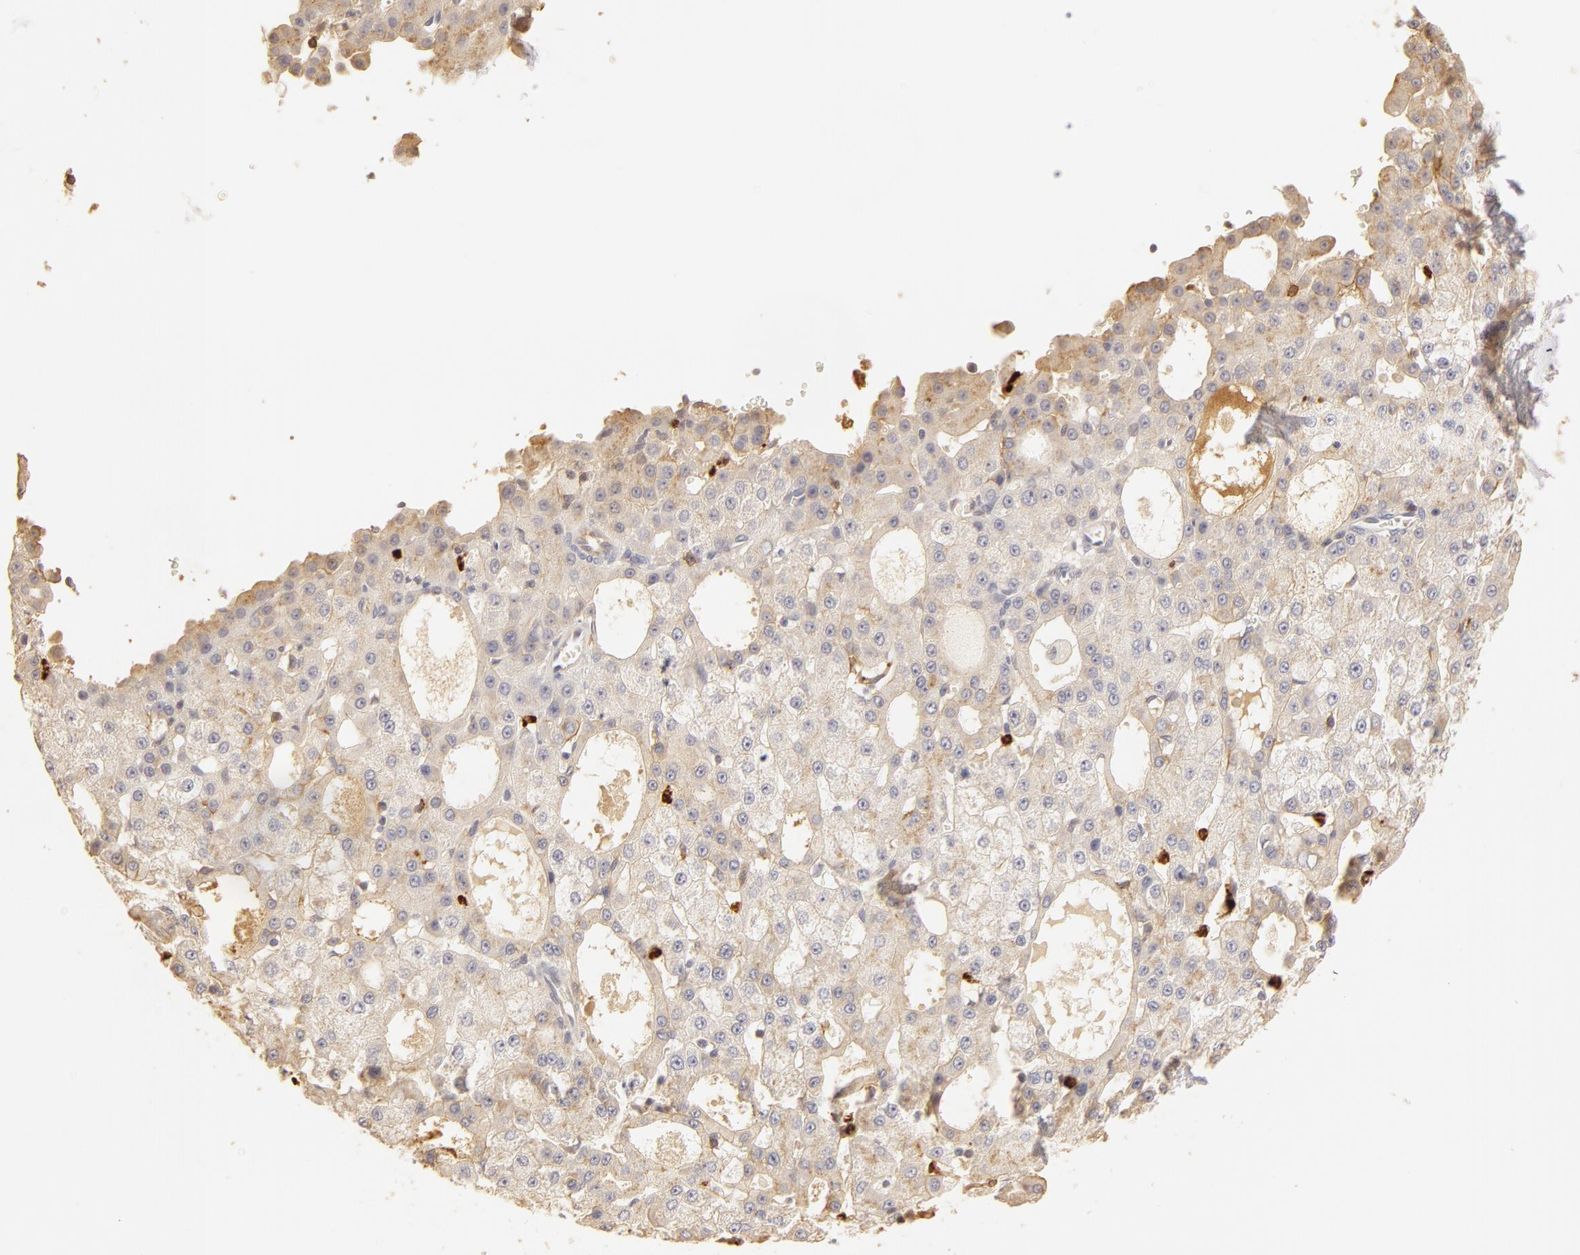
{"staining": {"intensity": "weak", "quantity": ">75%", "location": "cytoplasmic/membranous"}, "tissue": "liver cancer", "cell_type": "Tumor cells", "image_type": "cancer", "snomed": [{"axis": "morphology", "description": "Carcinoma, Hepatocellular, NOS"}, {"axis": "topography", "description": "Liver"}], "caption": "A brown stain highlights weak cytoplasmic/membranous expression of a protein in human hepatocellular carcinoma (liver) tumor cells. (Brightfield microscopy of DAB IHC at high magnification).", "gene": "C1R", "patient": {"sex": "male", "age": 47}}